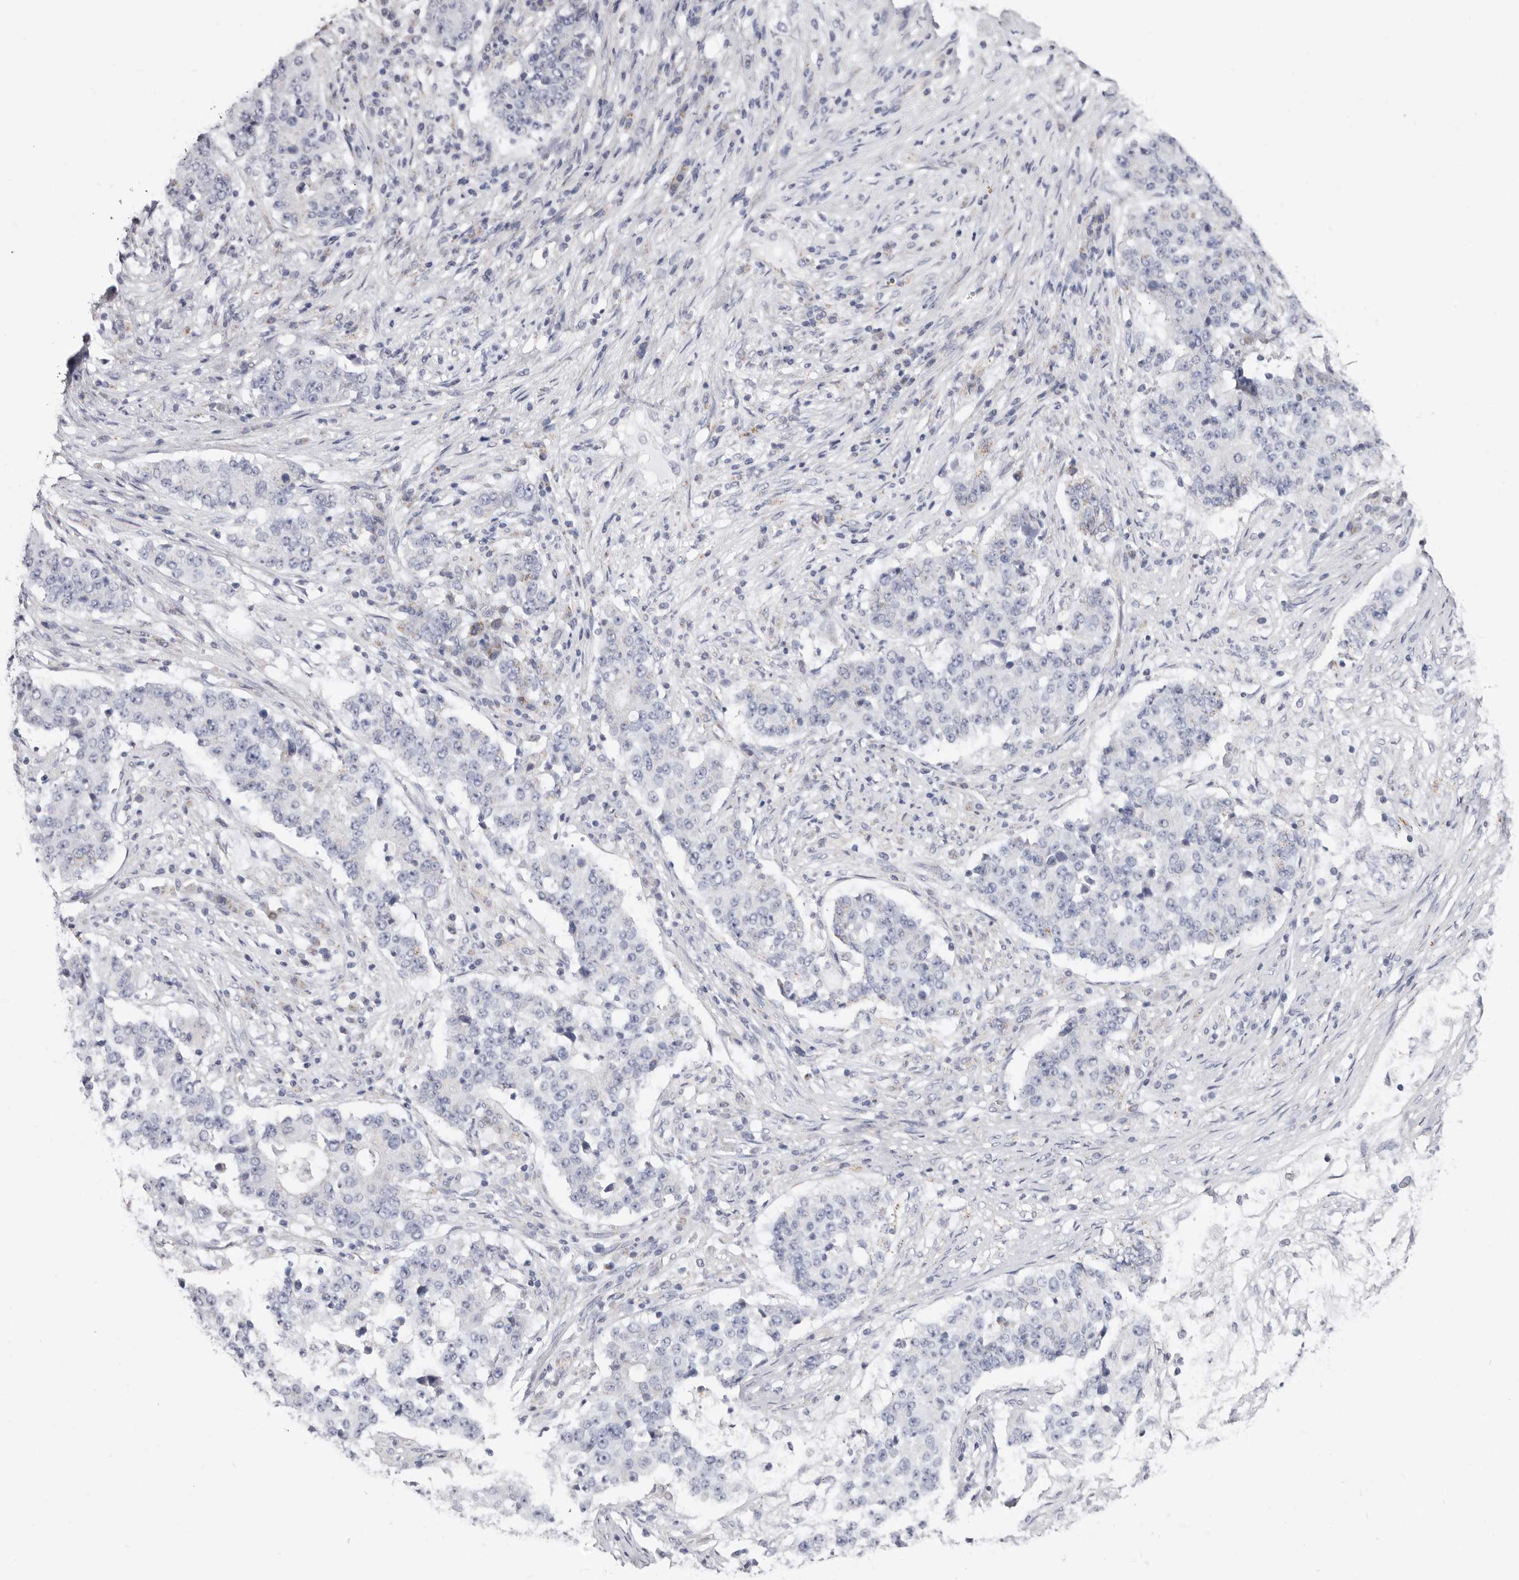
{"staining": {"intensity": "negative", "quantity": "none", "location": "none"}, "tissue": "stomach cancer", "cell_type": "Tumor cells", "image_type": "cancer", "snomed": [{"axis": "morphology", "description": "Adenocarcinoma, NOS"}, {"axis": "topography", "description": "Stomach"}], "caption": "DAB immunohistochemical staining of human stomach adenocarcinoma displays no significant expression in tumor cells.", "gene": "RSPO2", "patient": {"sex": "male", "age": 59}}